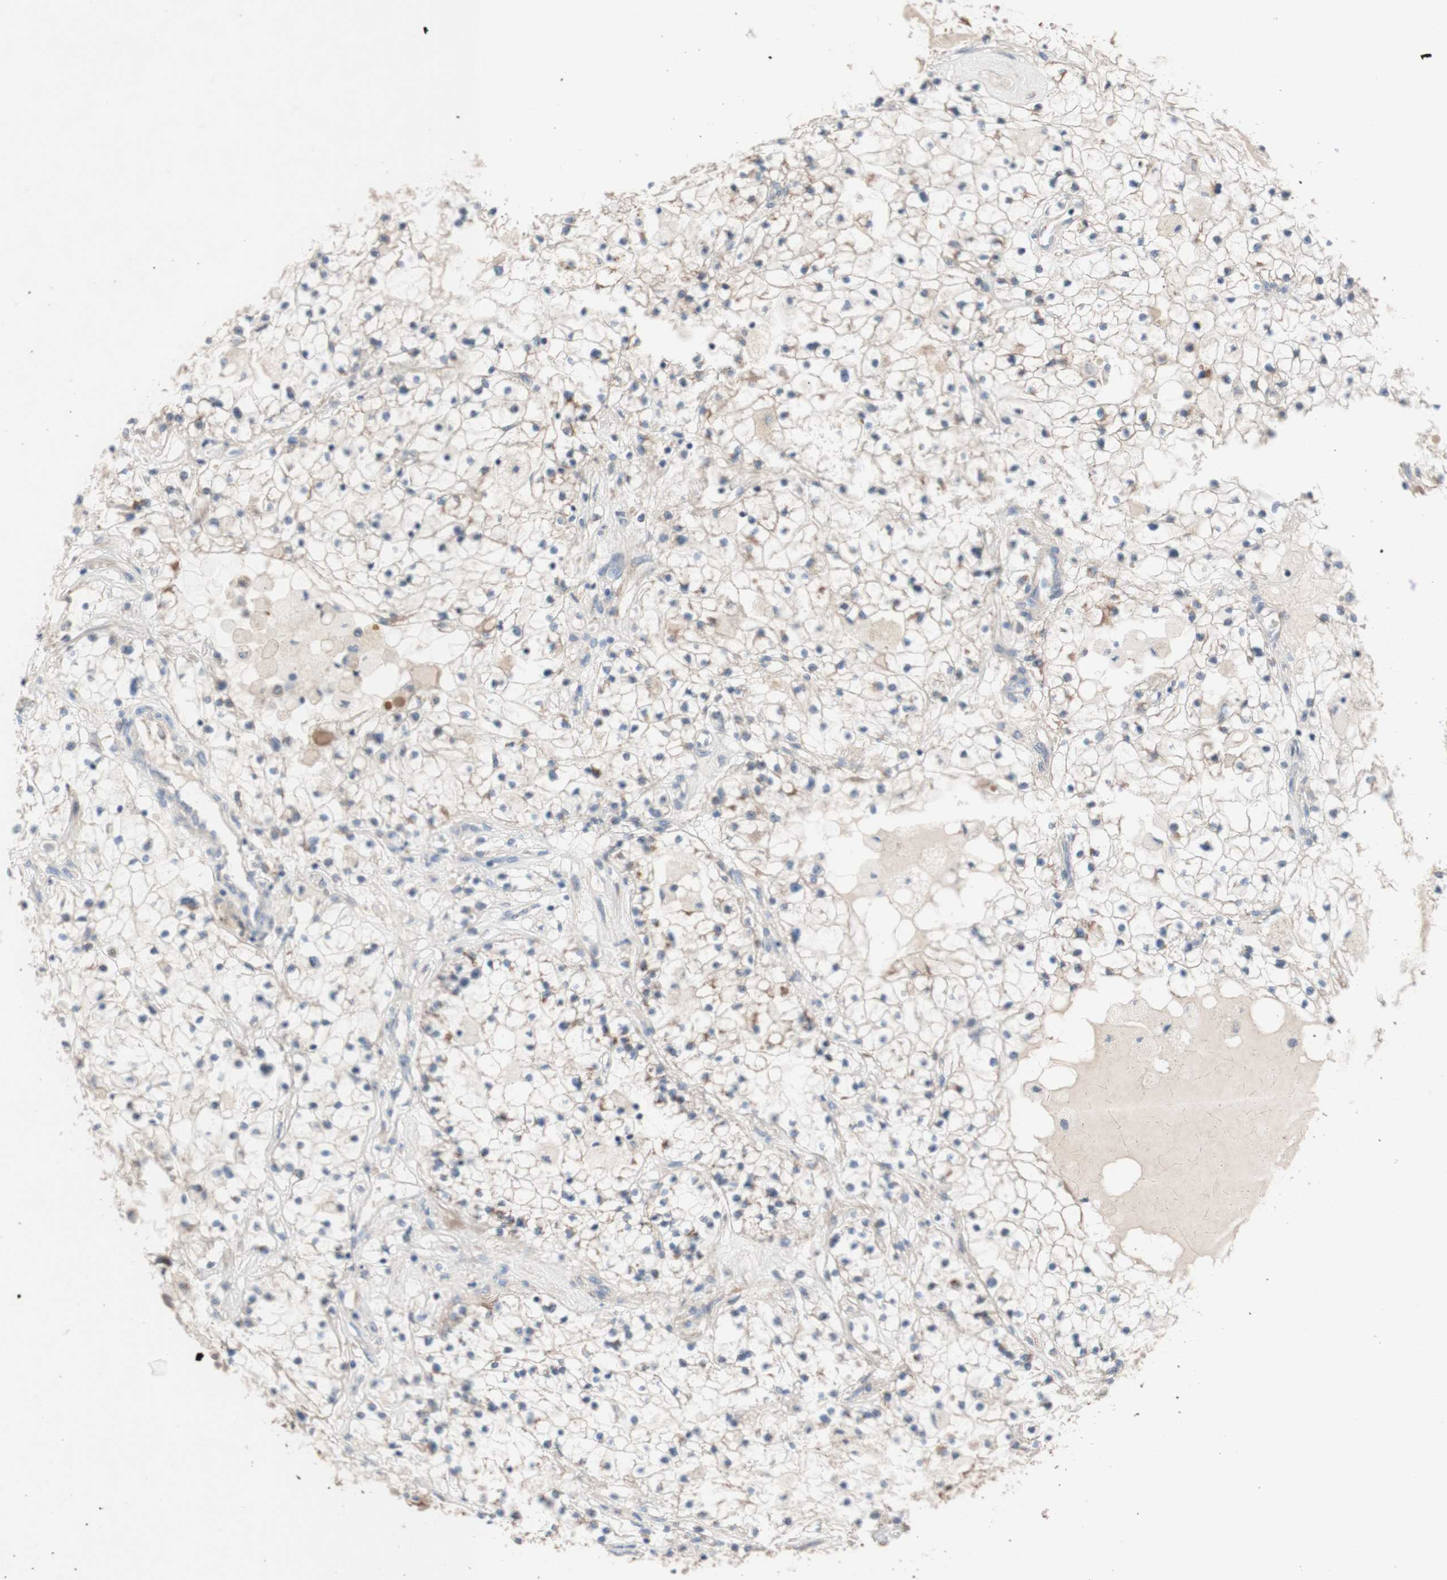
{"staining": {"intensity": "weak", "quantity": ">75%", "location": "cytoplasmic/membranous"}, "tissue": "renal cancer", "cell_type": "Tumor cells", "image_type": "cancer", "snomed": [{"axis": "morphology", "description": "Adenocarcinoma, NOS"}, {"axis": "topography", "description": "Kidney"}], "caption": "A low amount of weak cytoplasmic/membranous staining is appreciated in about >75% of tumor cells in renal cancer tissue. (Brightfield microscopy of DAB IHC at high magnification).", "gene": "CNN3", "patient": {"sex": "male", "age": 68}}